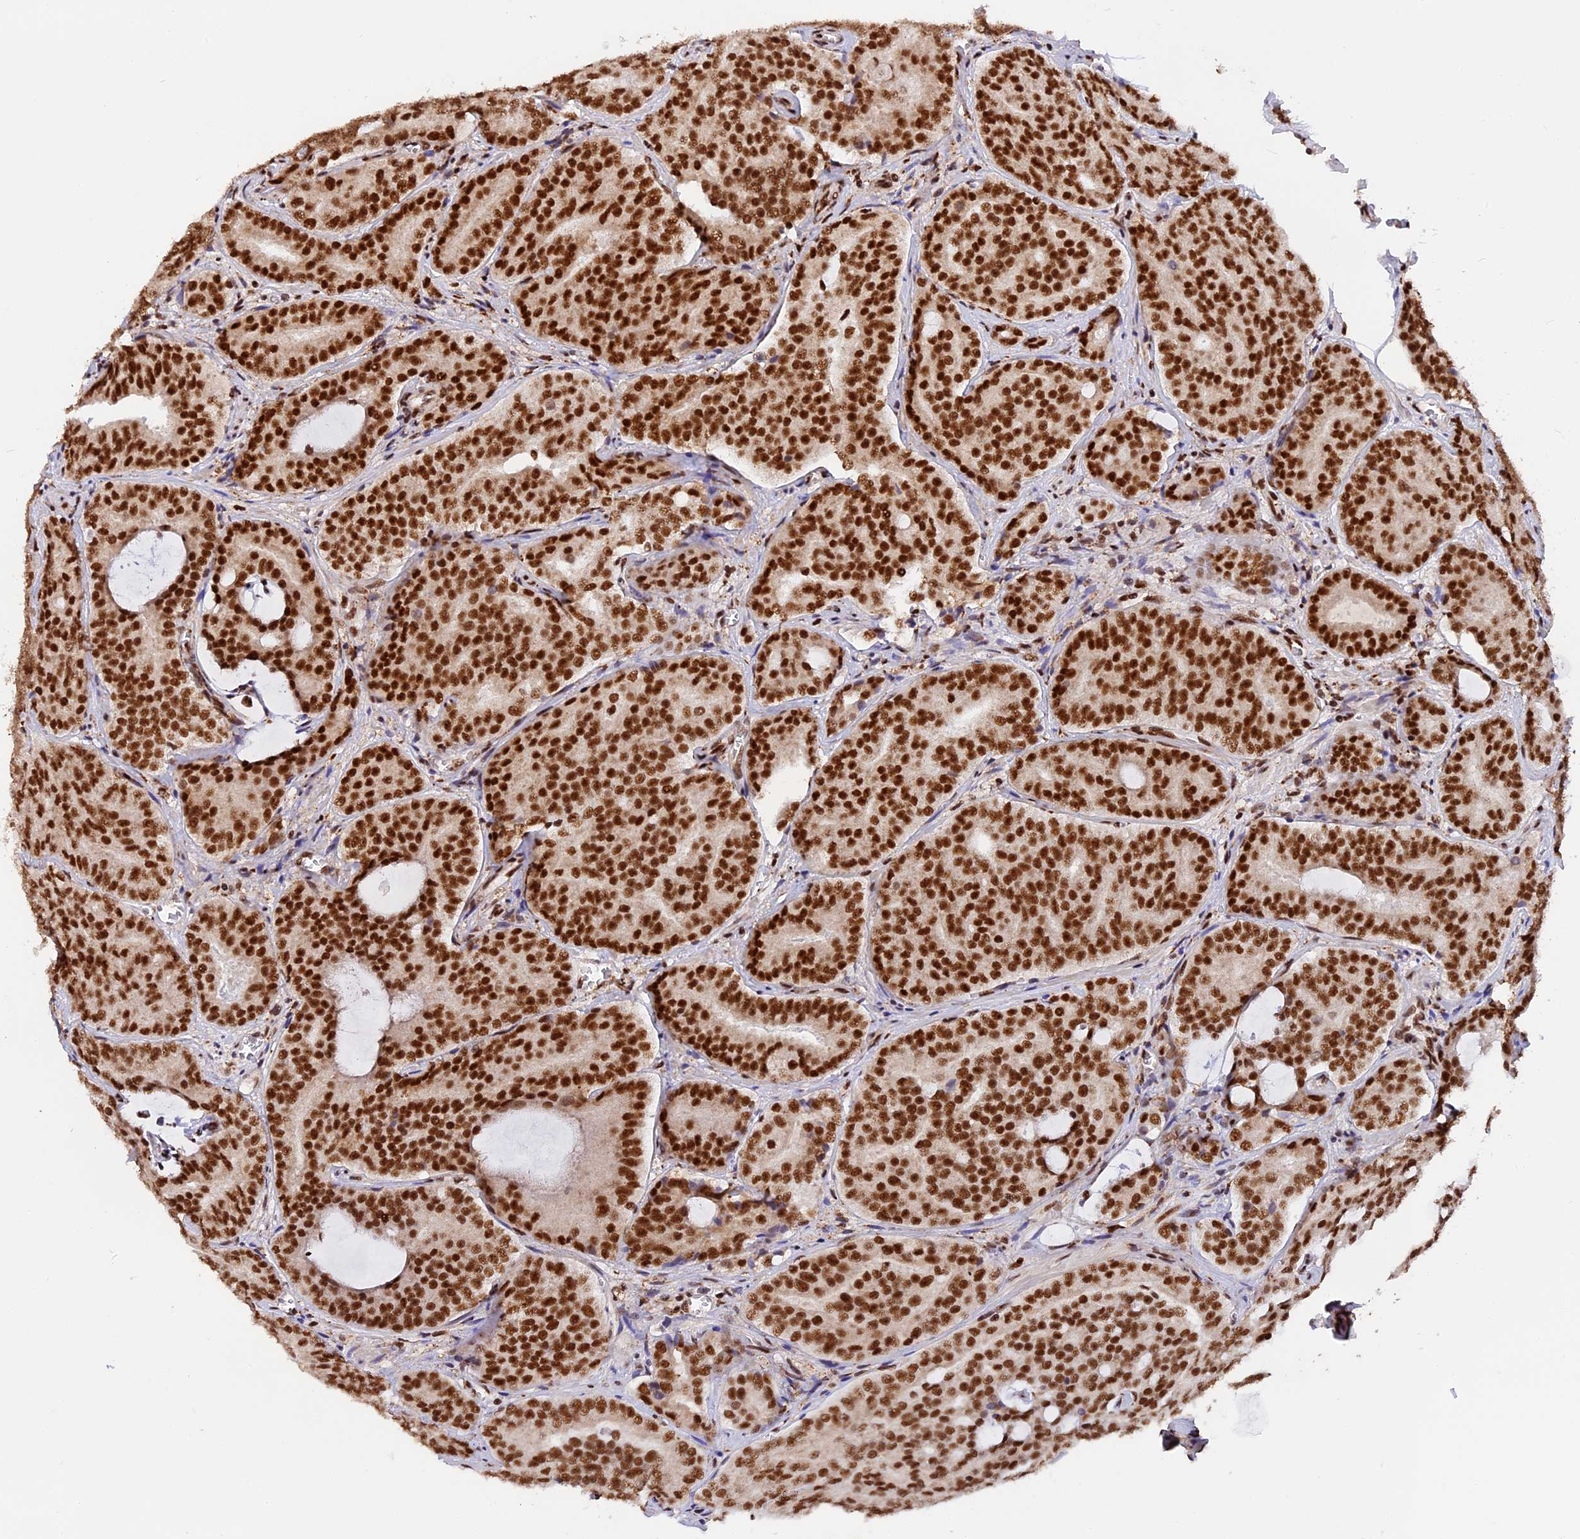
{"staining": {"intensity": "strong", "quantity": ">75%", "location": "nuclear"}, "tissue": "prostate cancer", "cell_type": "Tumor cells", "image_type": "cancer", "snomed": [{"axis": "morphology", "description": "Adenocarcinoma, High grade"}, {"axis": "topography", "description": "Prostate"}], "caption": "Immunohistochemistry (IHC) photomicrograph of neoplastic tissue: human prostate cancer stained using immunohistochemistry reveals high levels of strong protein expression localized specifically in the nuclear of tumor cells, appearing as a nuclear brown color.", "gene": "RAMAC", "patient": {"sex": "male", "age": 55}}